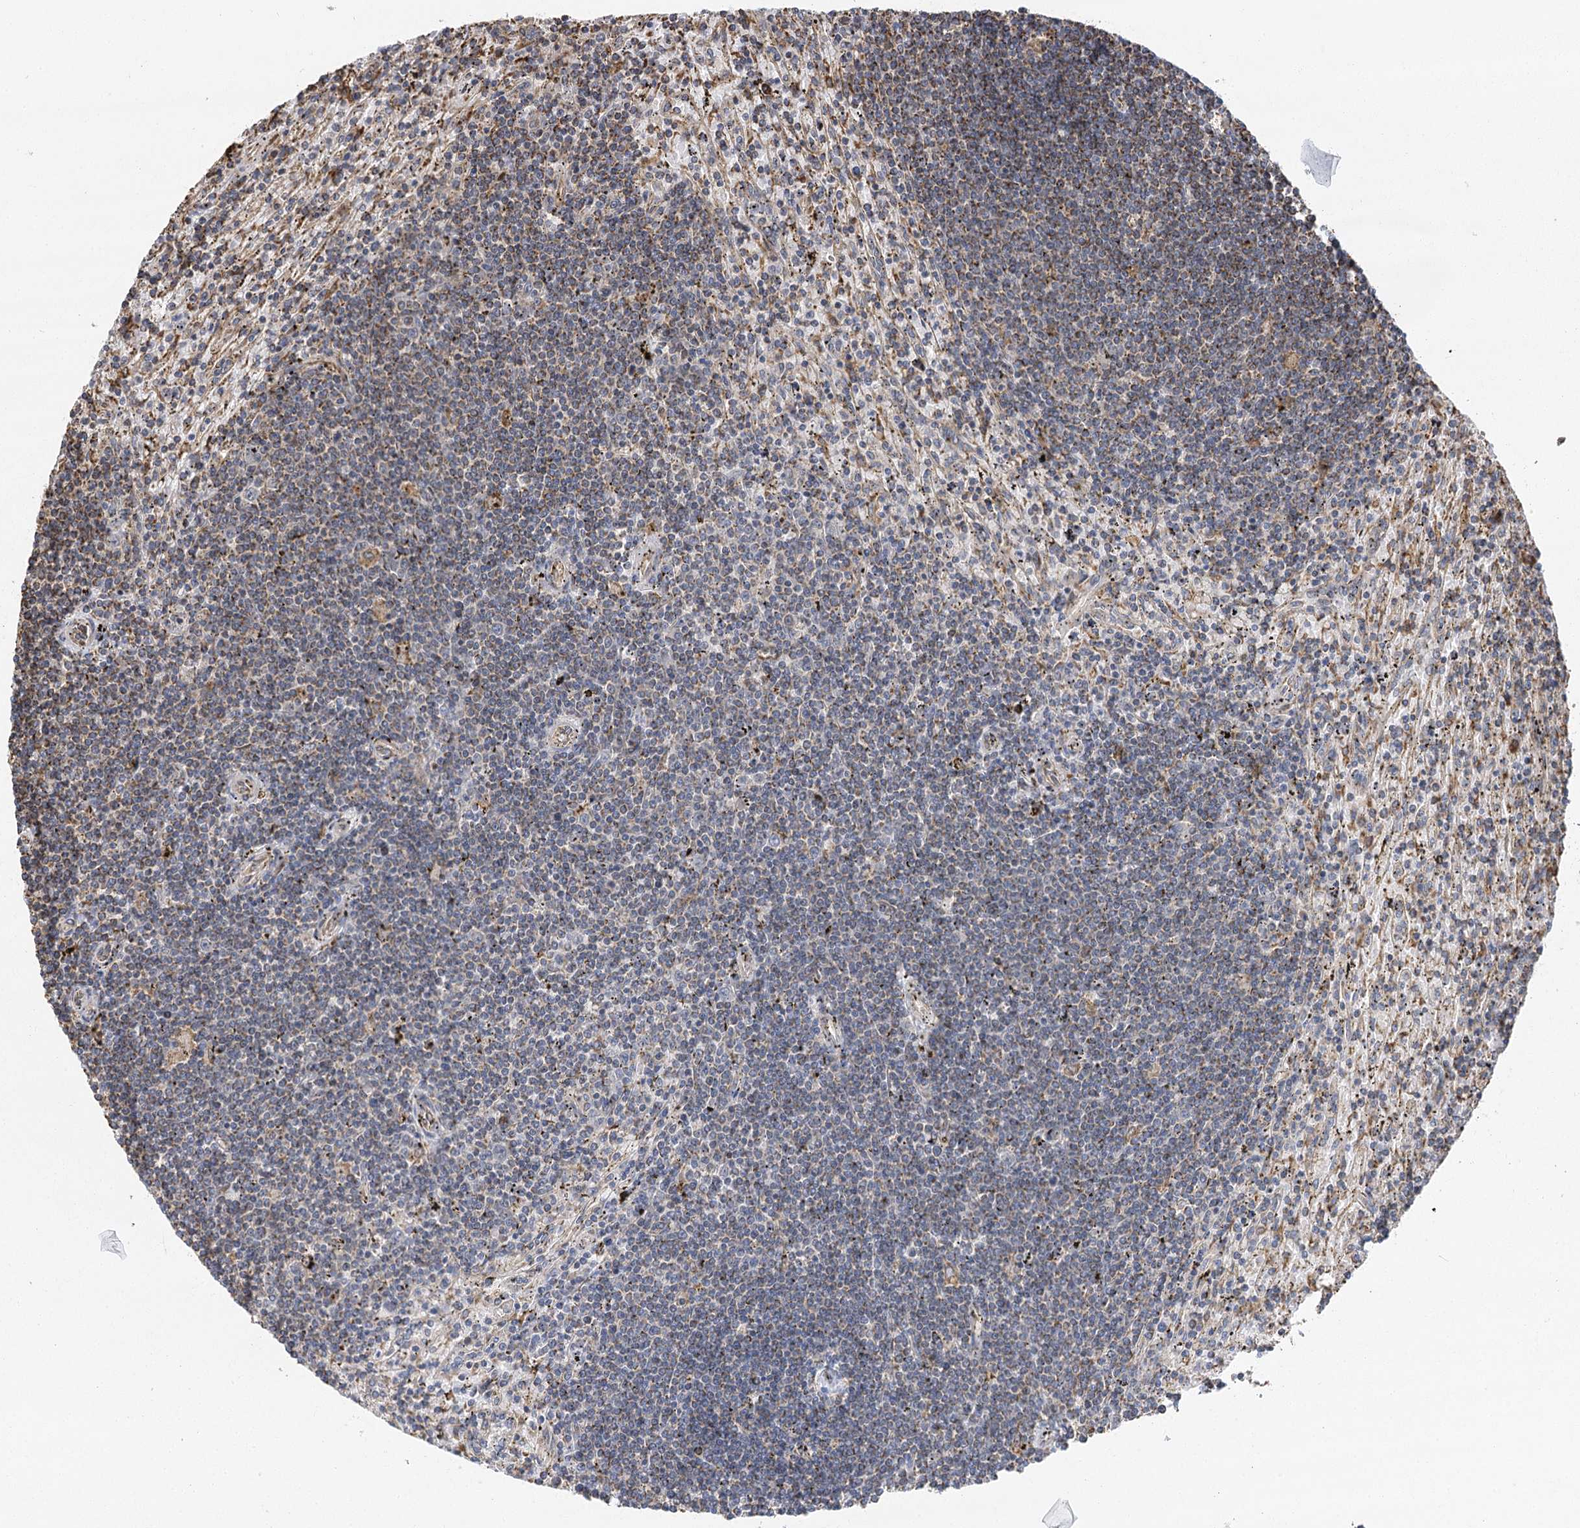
{"staining": {"intensity": "moderate", "quantity": "<25%", "location": "cytoplasmic/membranous"}, "tissue": "lymphoma", "cell_type": "Tumor cells", "image_type": "cancer", "snomed": [{"axis": "morphology", "description": "Malignant lymphoma, non-Hodgkin's type, Low grade"}, {"axis": "topography", "description": "Spleen"}], "caption": "Low-grade malignant lymphoma, non-Hodgkin's type was stained to show a protein in brown. There is low levels of moderate cytoplasmic/membranous staining in approximately <25% of tumor cells.", "gene": "IL11RA", "patient": {"sex": "male", "age": 76}}